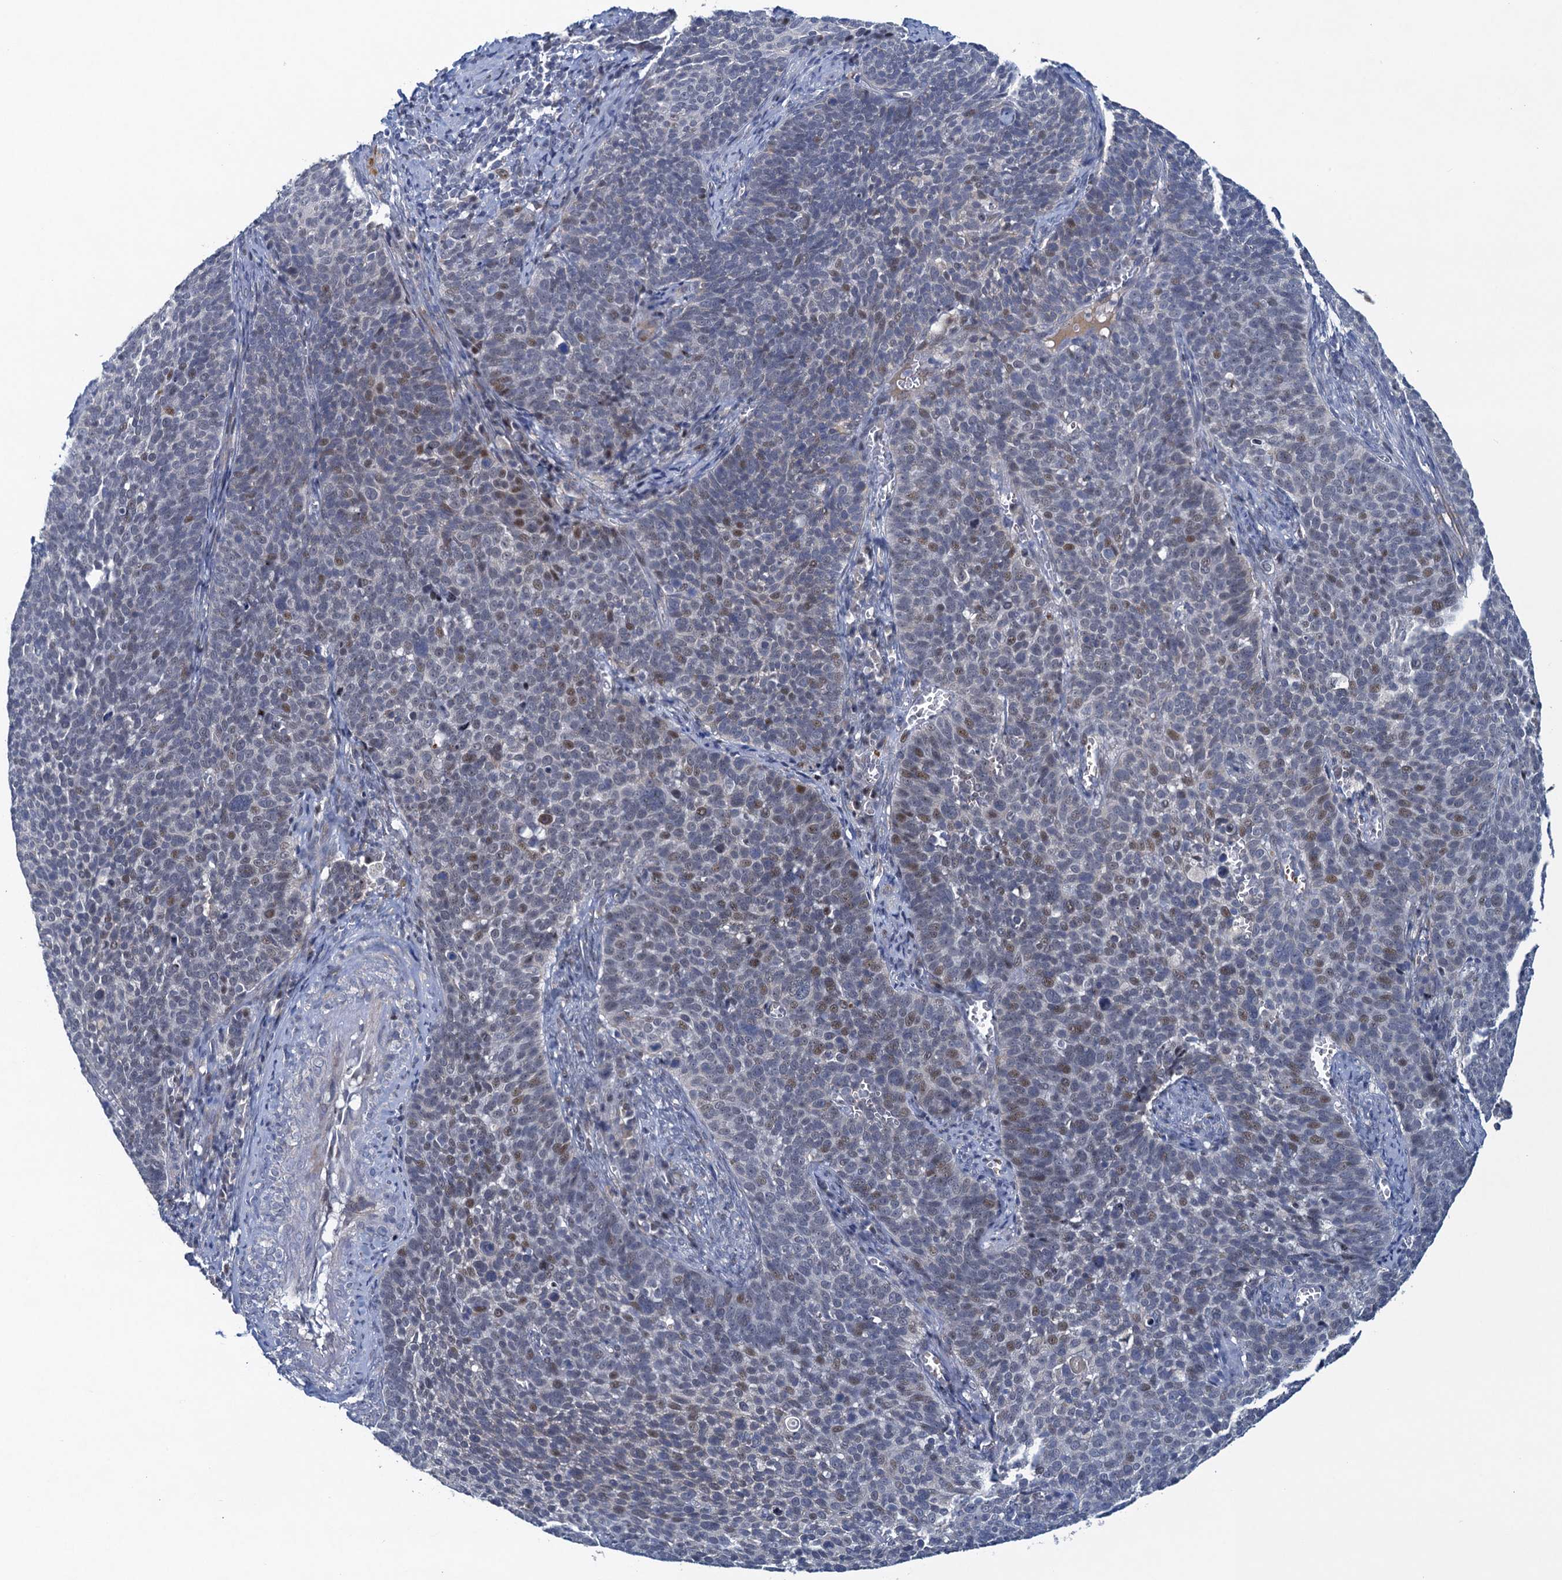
{"staining": {"intensity": "weak", "quantity": "<25%", "location": "nuclear"}, "tissue": "cervical cancer", "cell_type": "Tumor cells", "image_type": "cancer", "snomed": [{"axis": "morphology", "description": "Normal tissue, NOS"}, {"axis": "morphology", "description": "Squamous cell carcinoma, NOS"}, {"axis": "topography", "description": "Cervix"}], "caption": "IHC of squamous cell carcinoma (cervical) exhibits no staining in tumor cells. (DAB (3,3'-diaminobenzidine) IHC with hematoxylin counter stain).", "gene": "ATOSA", "patient": {"sex": "female", "age": 39}}